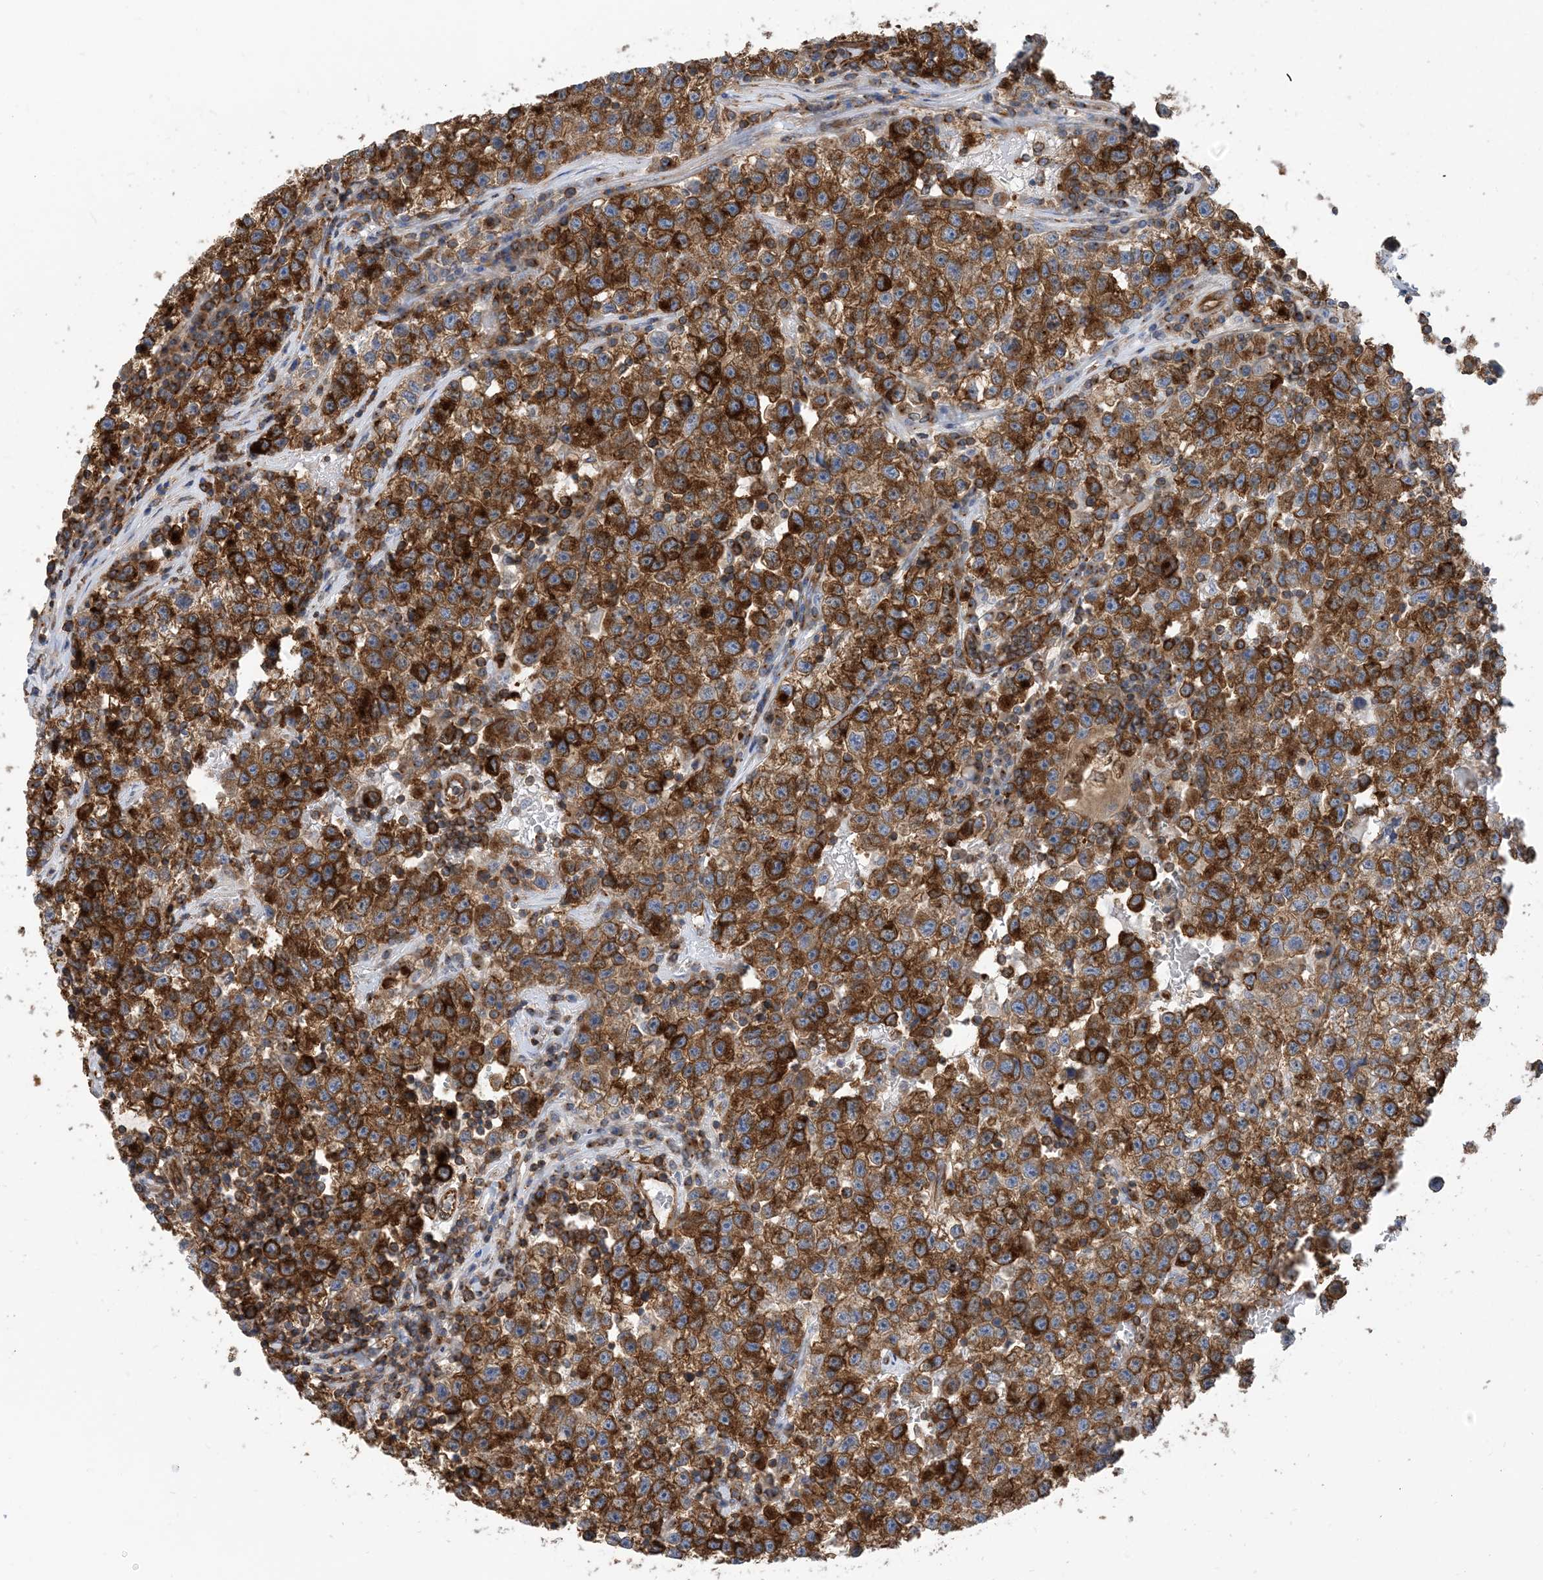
{"staining": {"intensity": "moderate", "quantity": ">75%", "location": "cytoplasmic/membranous"}, "tissue": "testis cancer", "cell_type": "Tumor cells", "image_type": "cancer", "snomed": [{"axis": "morphology", "description": "Seminoma, NOS"}, {"axis": "topography", "description": "Testis"}], "caption": "The micrograph shows a brown stain indicating the presence of a protein in the cytoplasmic/membranous of tumor cells in testis cancer.", "gene": "DYNC1LI1", "patient": {"sex": "male", "age": 22}}